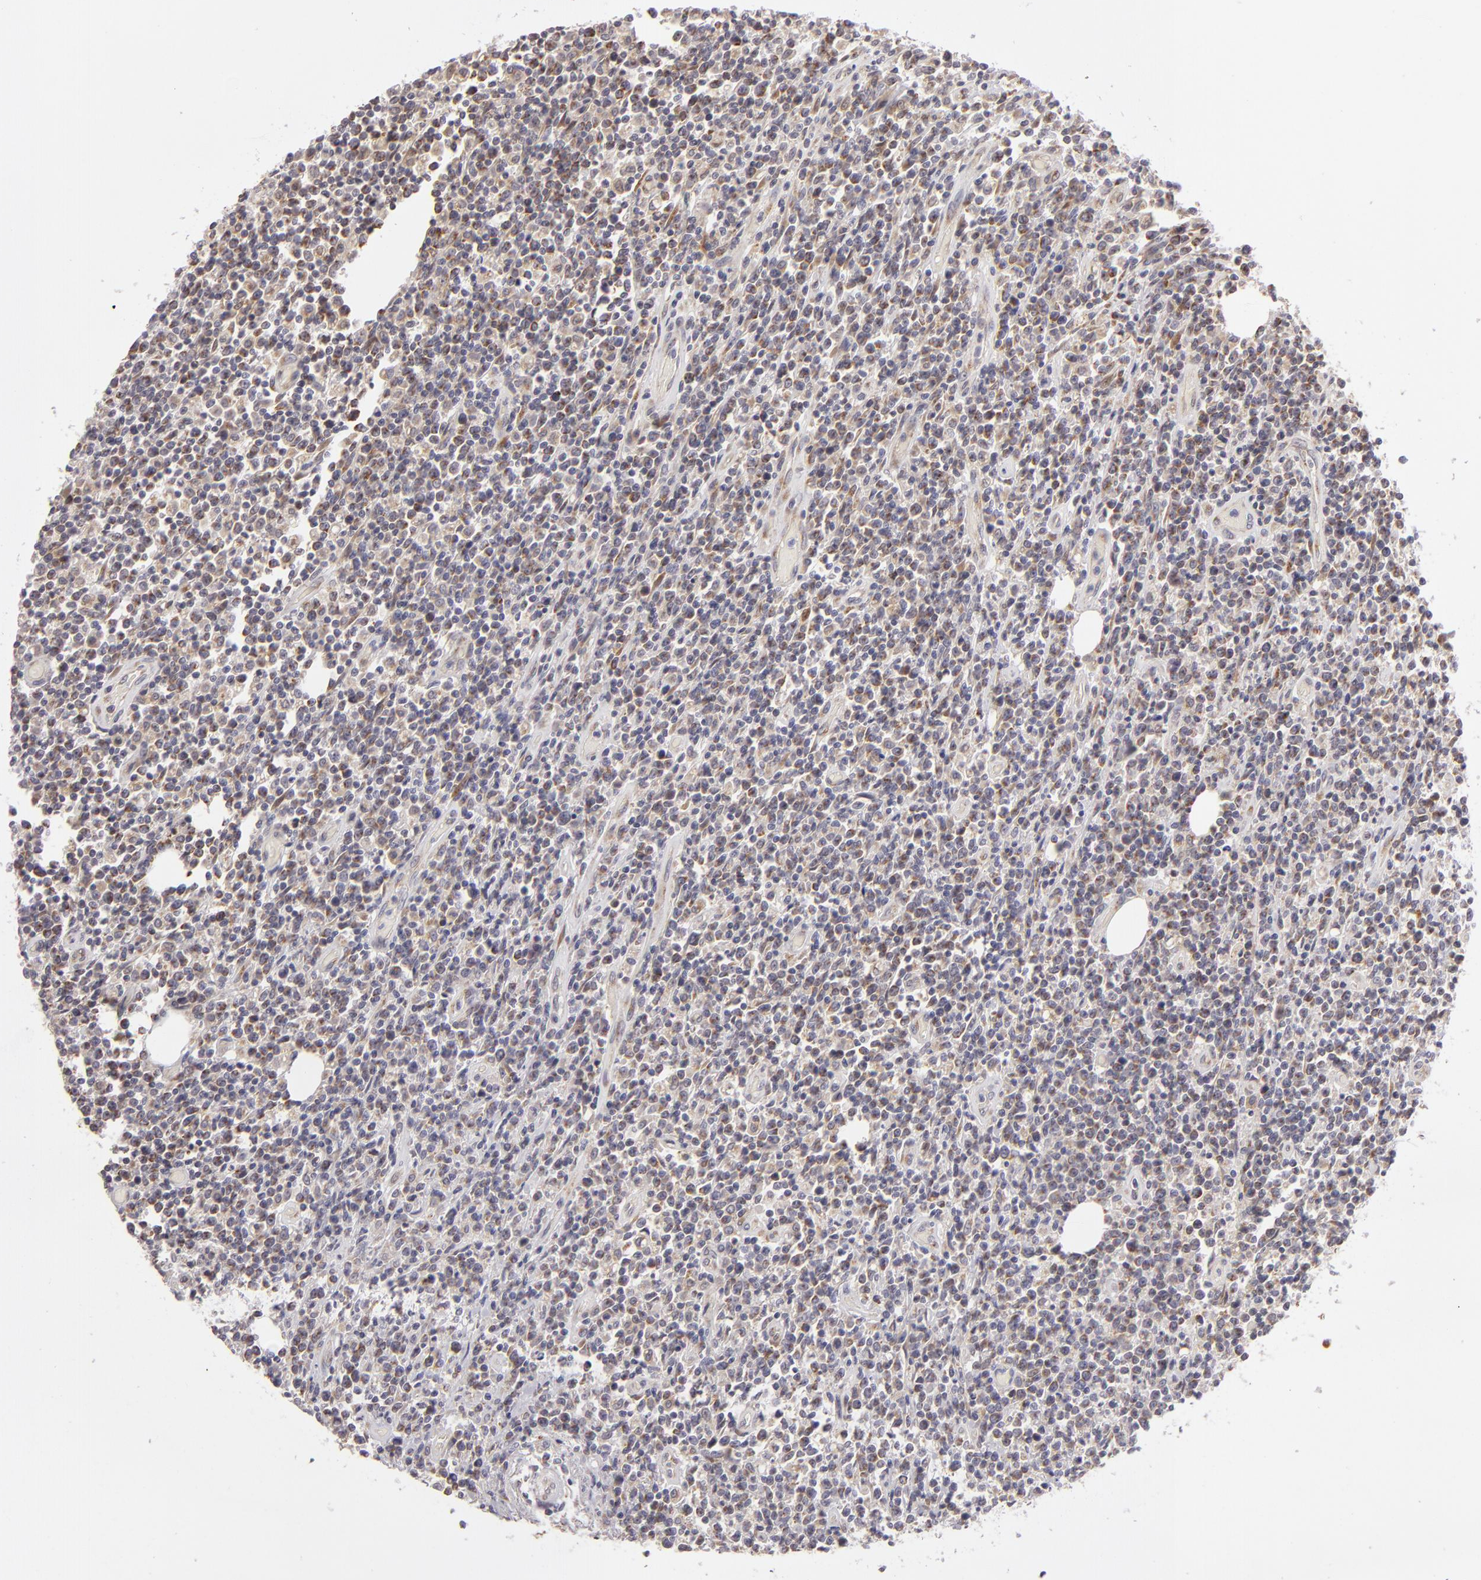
{"staining": {"intensity": "weak", "quantity": "25%-75%", "location": "cytoplasmic/membranous"}, "tissue": "lymphoma", "cell_type": "Tumor cells", "image_type": "cancer", "snomed": [{"axis": "morphology", "description": "Malignant lymphoma, non-Hodgkin's type, High grade"}, {"axis": "topography", "description": "Colon"}], "caption": "A brown stain labels weak cytoplasmic/membranous staining of a protein in high-grade malignant lymphoma, non-Hodgkin's type tumor cells. Ihc stains the protein of interest in brown and the nuclei are stained blue.", "gene": "SH2D4A", "patient": {"sex": "male", "age": 82}}